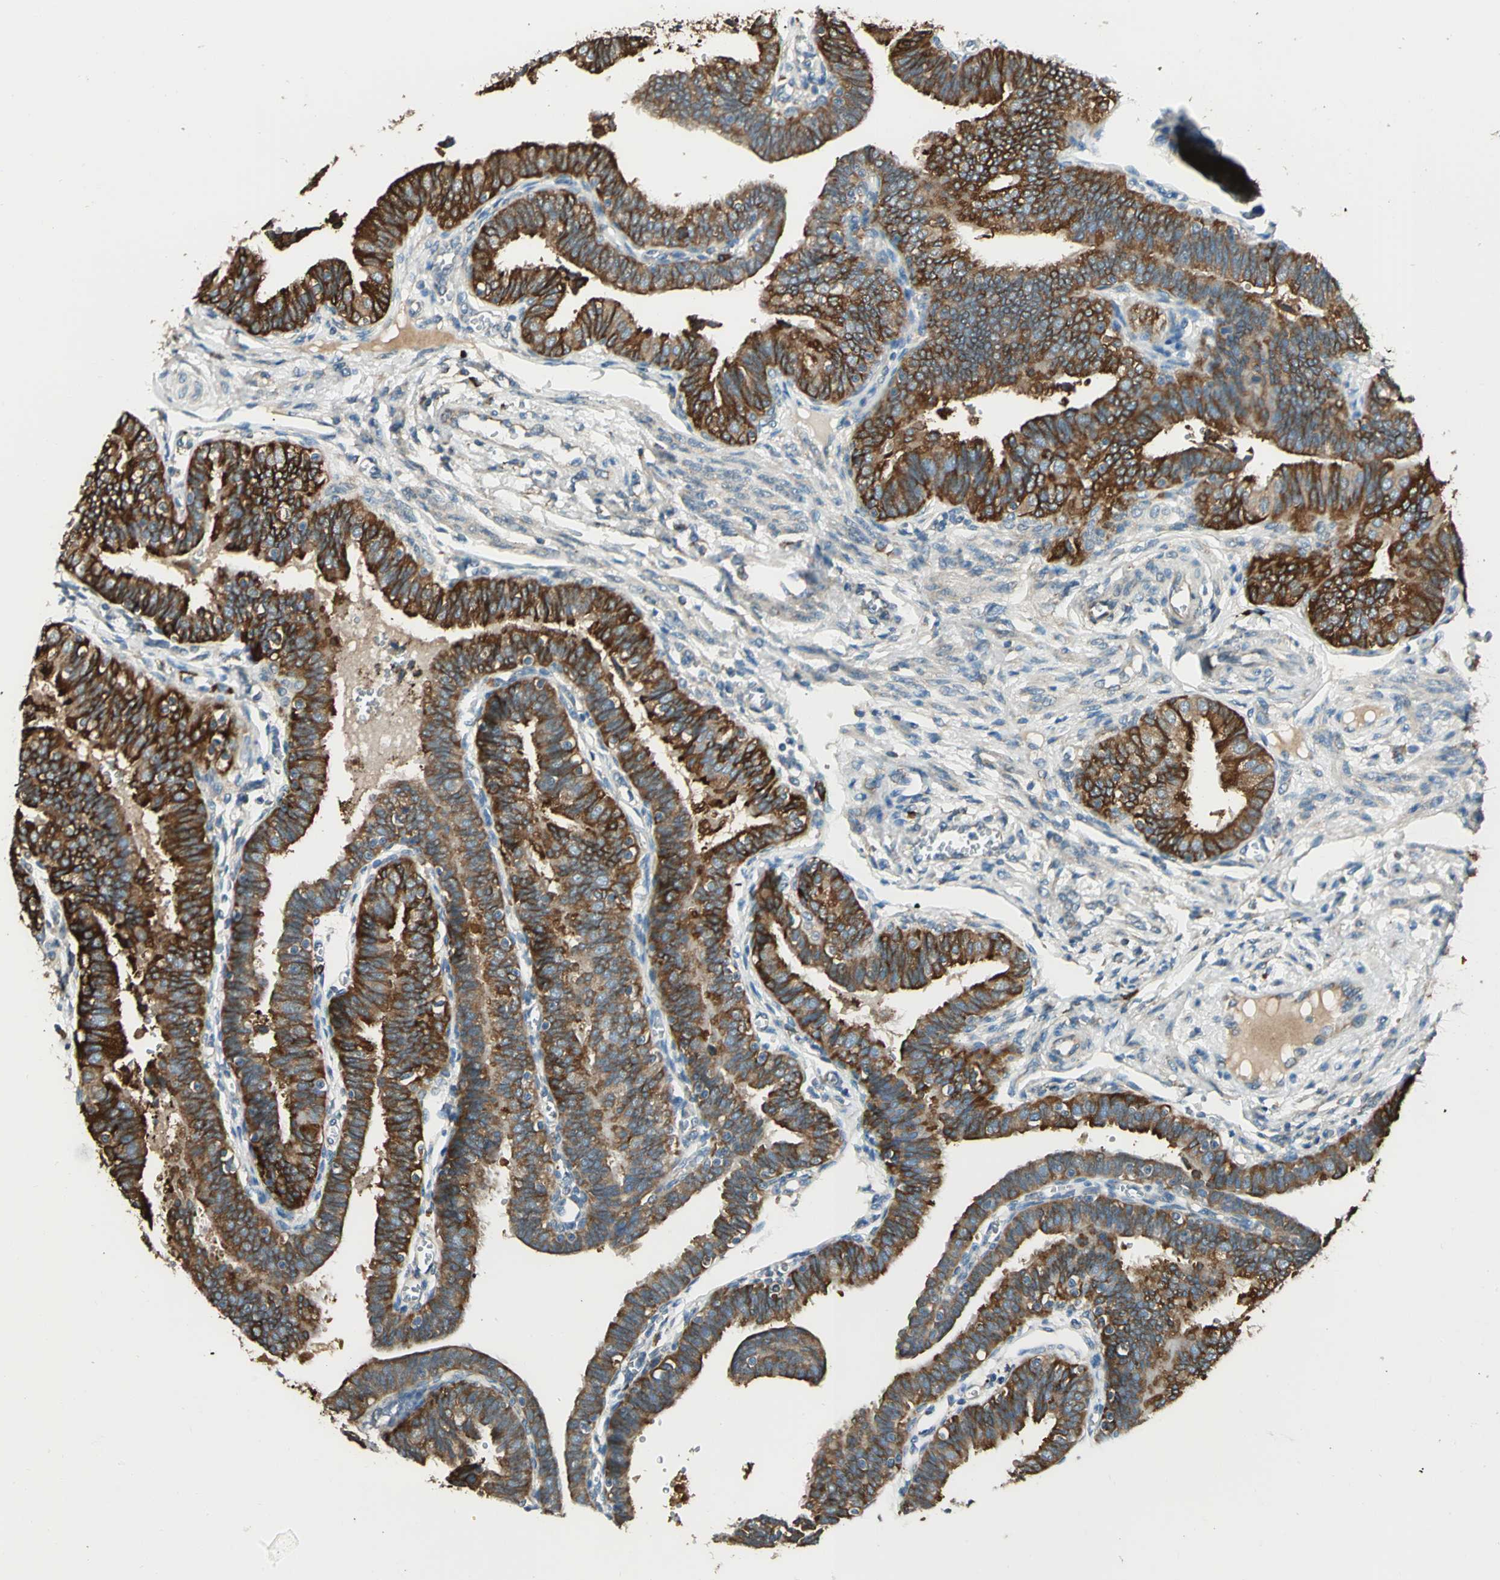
{"staining": {"intensity": "strong", "quantity": ">75%", "location": "cytoplasmic/membranous"}, "tissue": "fallopian tube", "cell_type": "Glandular cells", "image_type": "normal", "snomed": [{"axis": "morphology", "description": "Normal tissue, NOS"}, {"axis": "topography", "description": "Fallopian tube"}], "caption": "Immunohistochemistry micrograph of unremarkable fallopian tube: fallopian tube stained using immunohistochemistry (IHC) shows high levels of strong protein expression localized specifically in the cytoplasmic/membranous of glandular cells, appearing as a cytoplasmic/membranous brown color.", "gene": "PDIA4", "patient": {"sex": "female", "age": 46}}